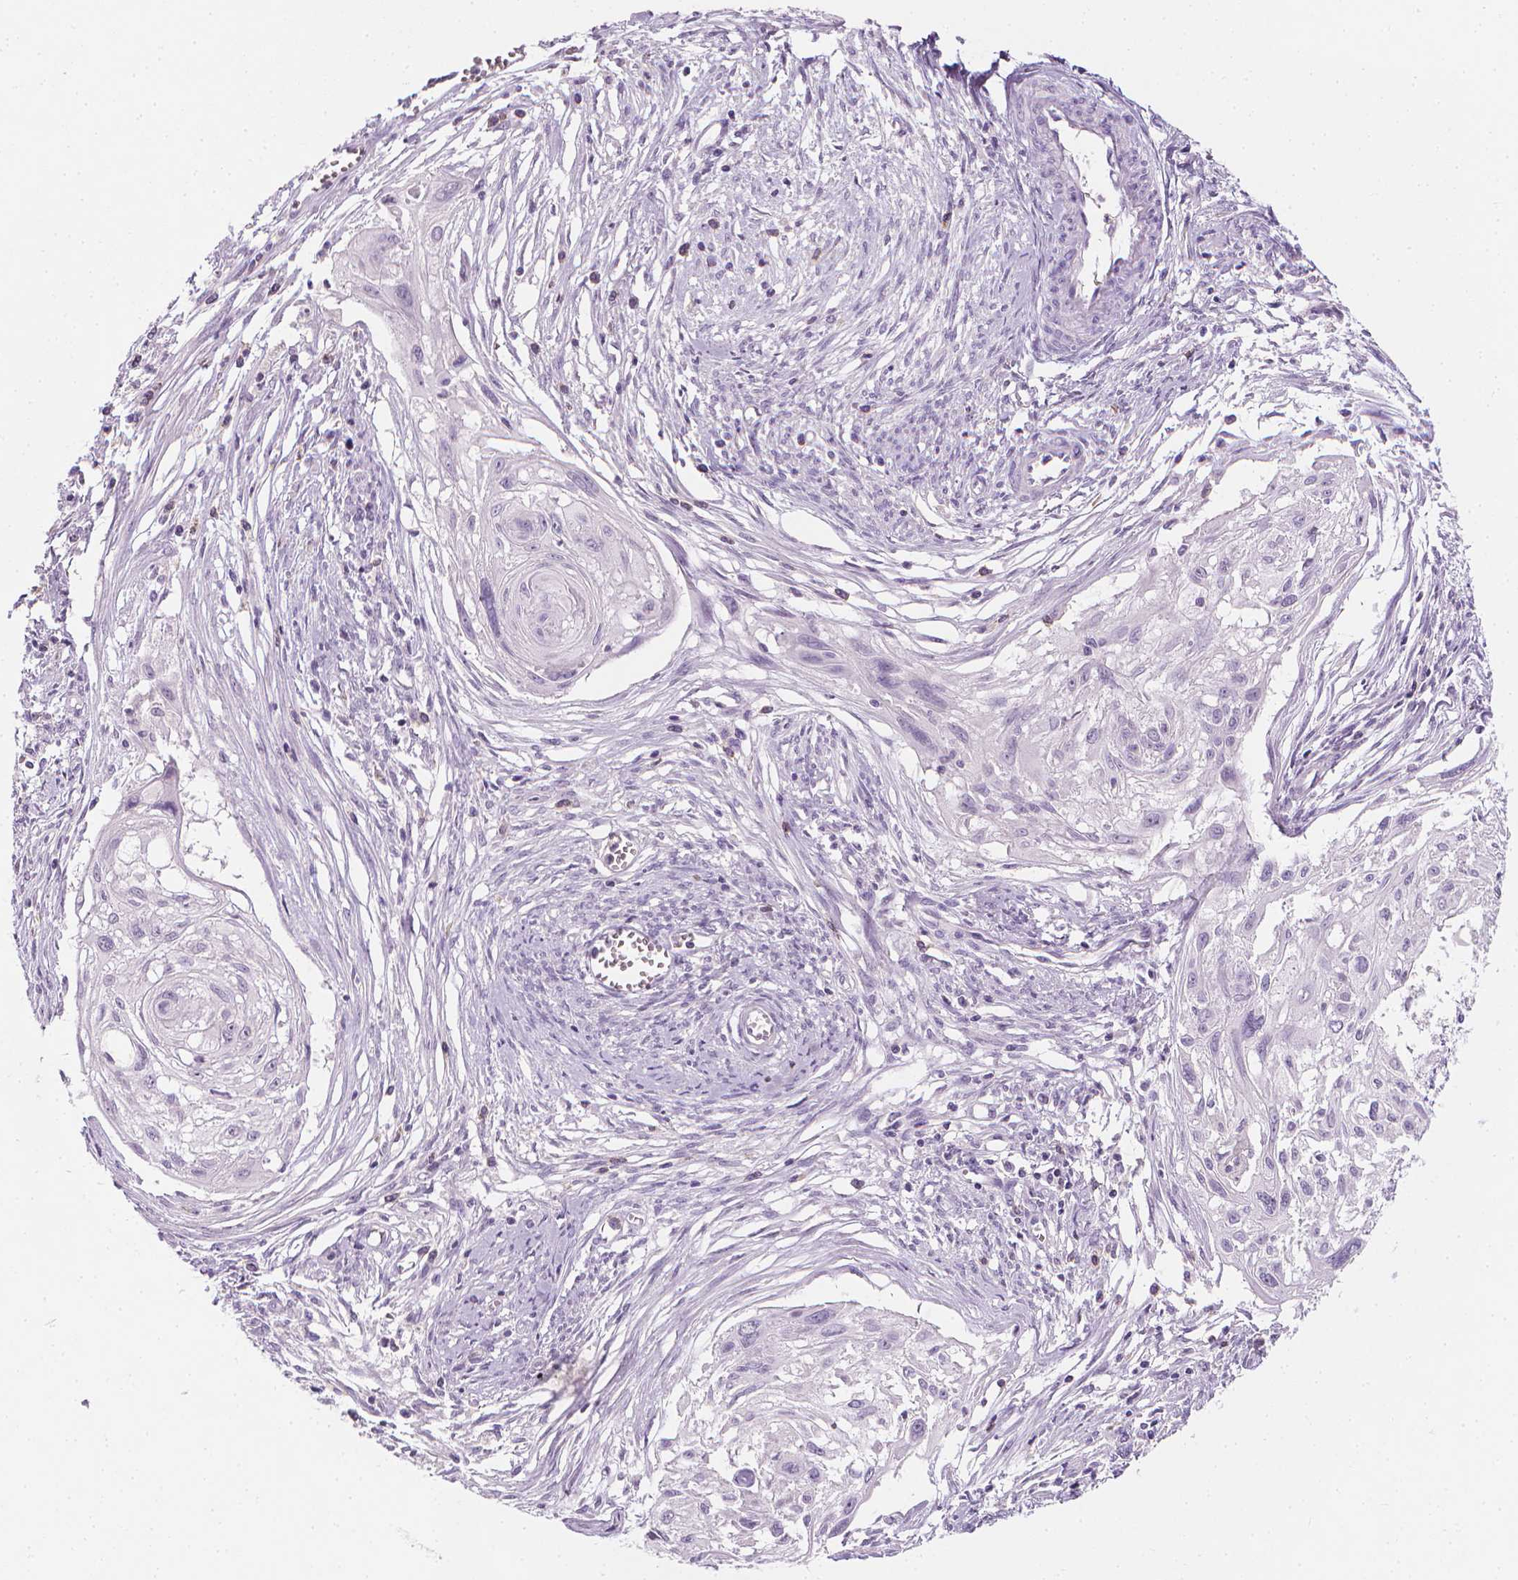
{"staining": {"intensity": "negative", "quantity": "none", "location": "none"}, "tissue": "cervical cancer", "cell_type": "Tumor cells", "image_type": "cancer", "snomed": [{"axis": "morphology", "description": "Squamous cell carcinoma, NOS"}, {"axis": "topography", "description": "Cervix"}], "caption": "DAB immunohistochemical staining of human cervical squamous cell carcinoma exhibits no significant expression in tumor cells.", "gene": "DCAF8L1", "patient": {"sex": "female", "age": 49}}